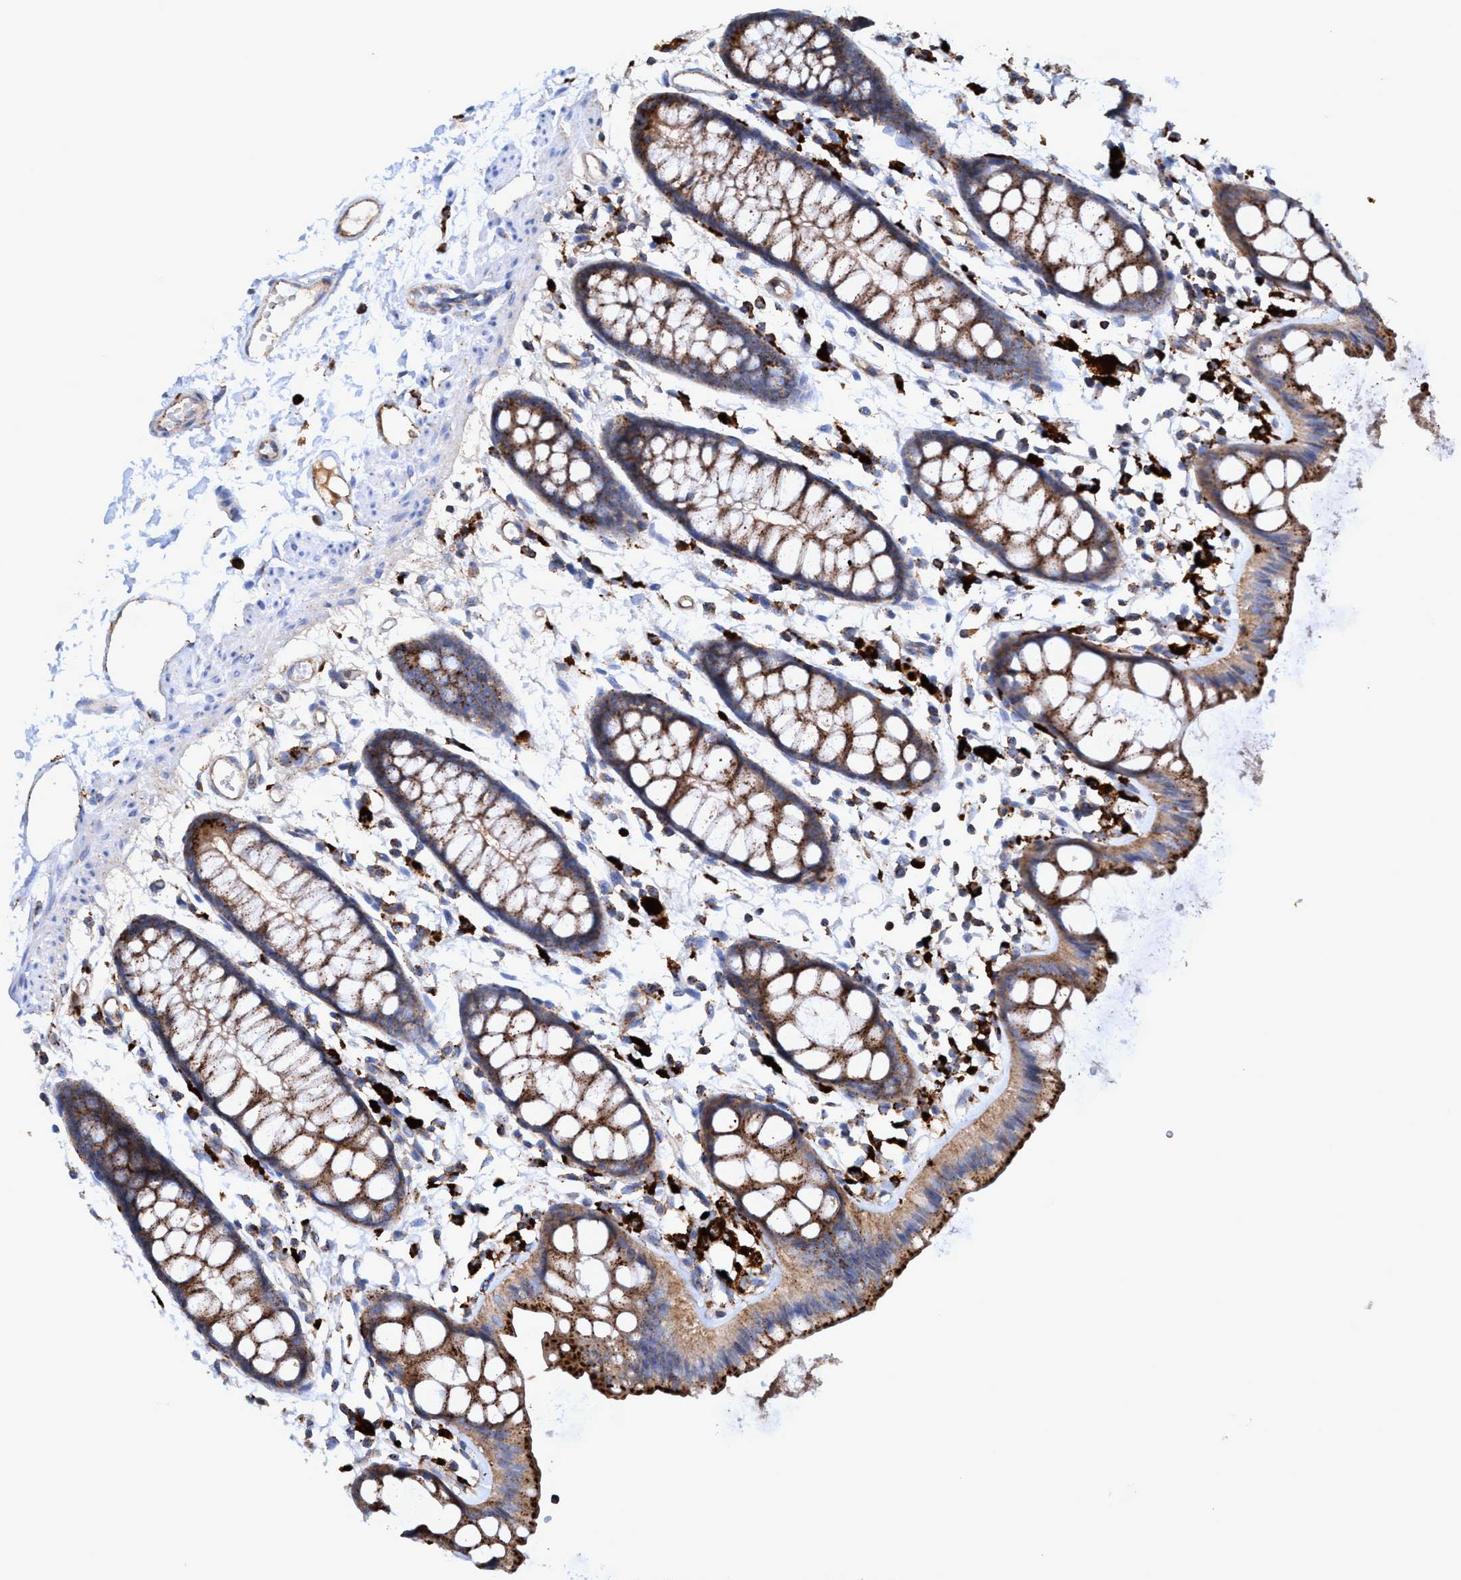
{"staining": {"intensity": "moderate", "quantity": ">75%", "location": "cytoplasmic/membranous"}, "tissue": "rectum", "cell_type": "Glandular cells", "image_type": "normal", "snomed": [{"axis": "morphology", "description": "Normal tissue, NOS"}, {"axis": "topography", "description": "Rectum"}], "caption": "Normal rectum reveals moderate cytoplasmic/membranous staining in about >75% of glandular cells, visualized by immunohistochemistry.", "gene": "TRIM65", "patient": {"sex": "female", "age": 66}}